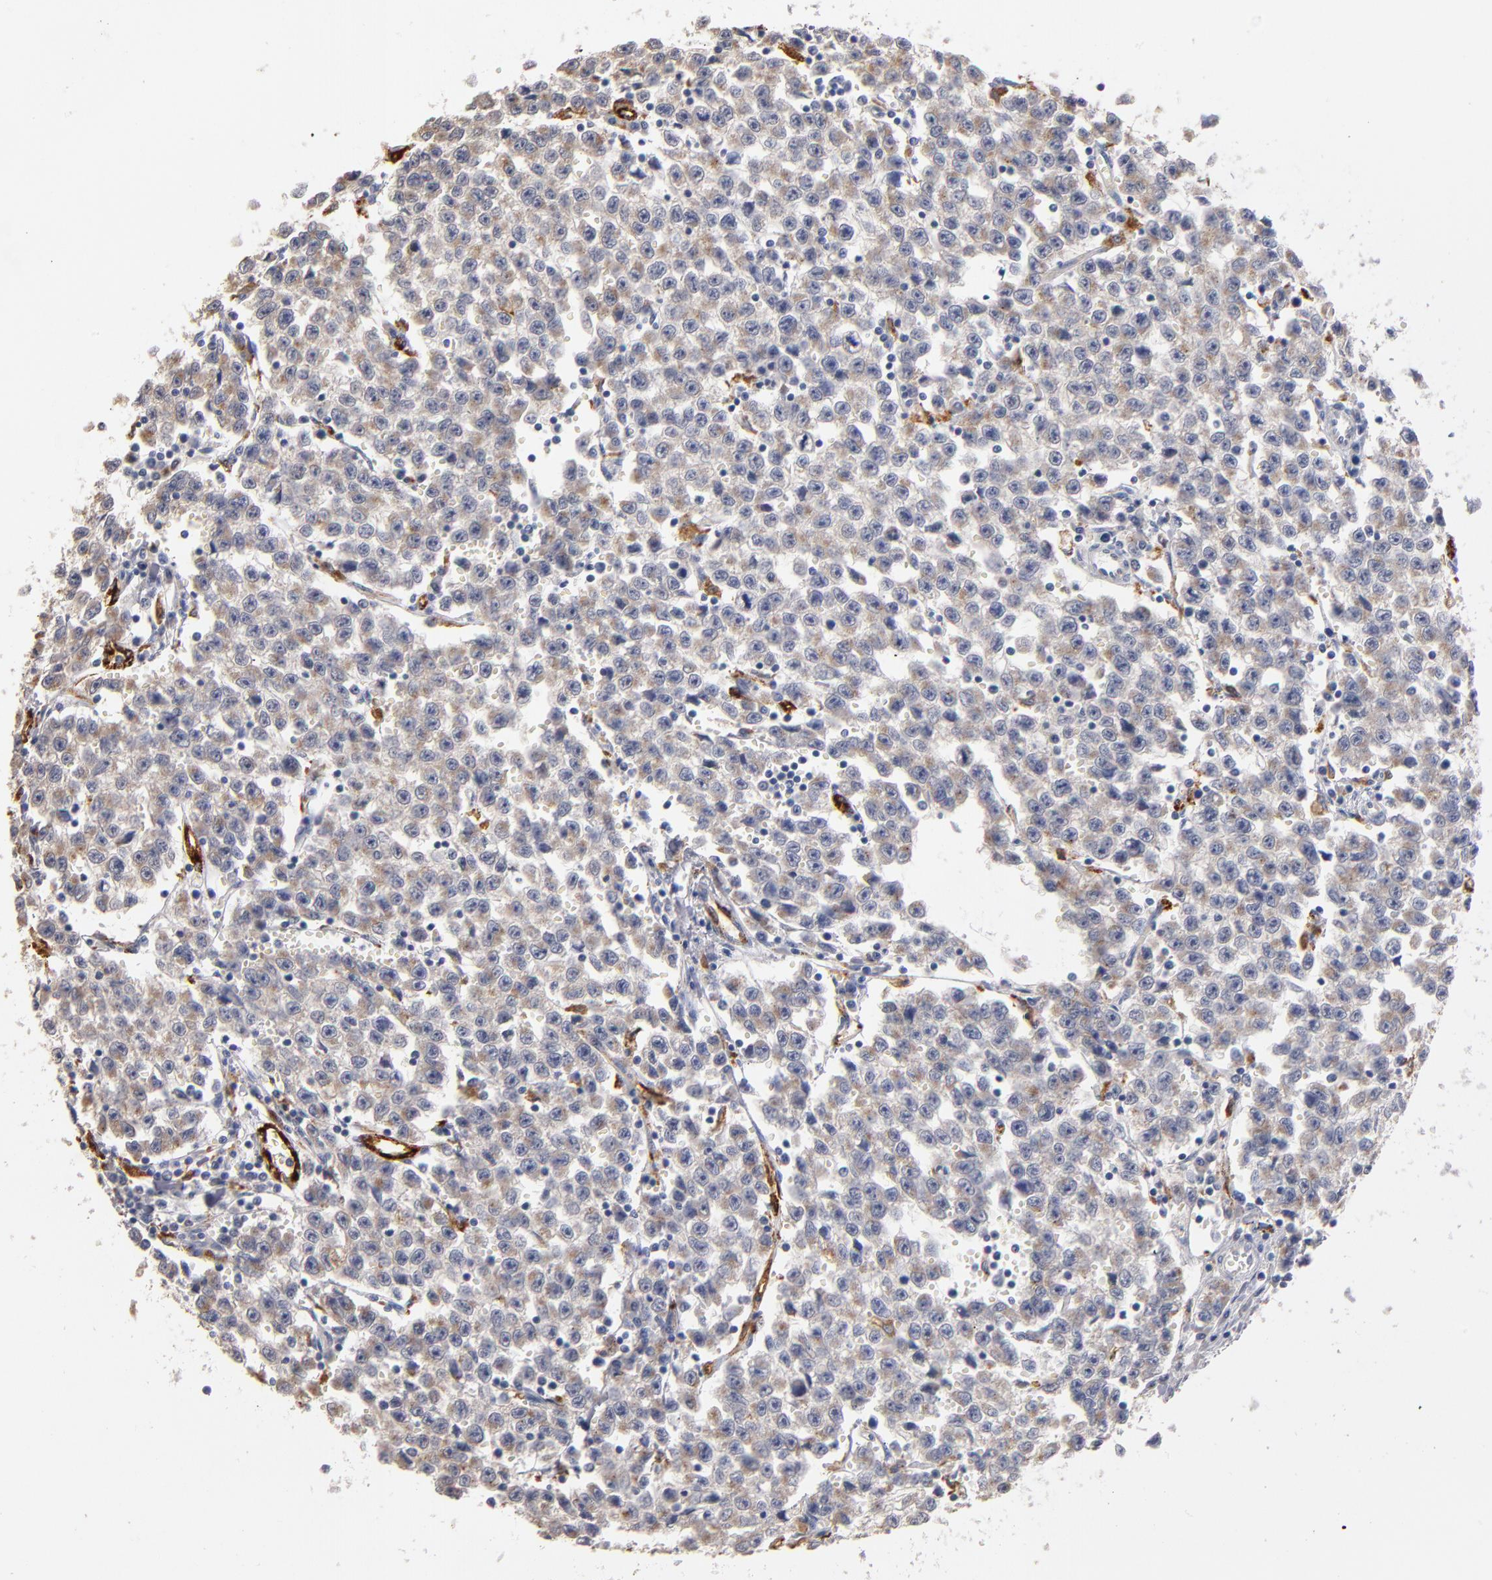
{"staining": {"intensity": "moderate", "quantity": ">75%", "location": "cytoplasmic/membranous"}, "tissue": "testis cancer", "cell_type": "Tumor cells", "image_type": "cancer", "snomed": [{"axis": "morphology", "description": "Seminoma, NOS"}, {"axis": "topography", "description": "Testis"}], "caption": "A brown stain shows moderate cytoplasmic/membranous expression of a protein in testis cancer (seminoma) tumor cells.", "gene": "SELP", "patient": {"sex": "male", "age": 35}}